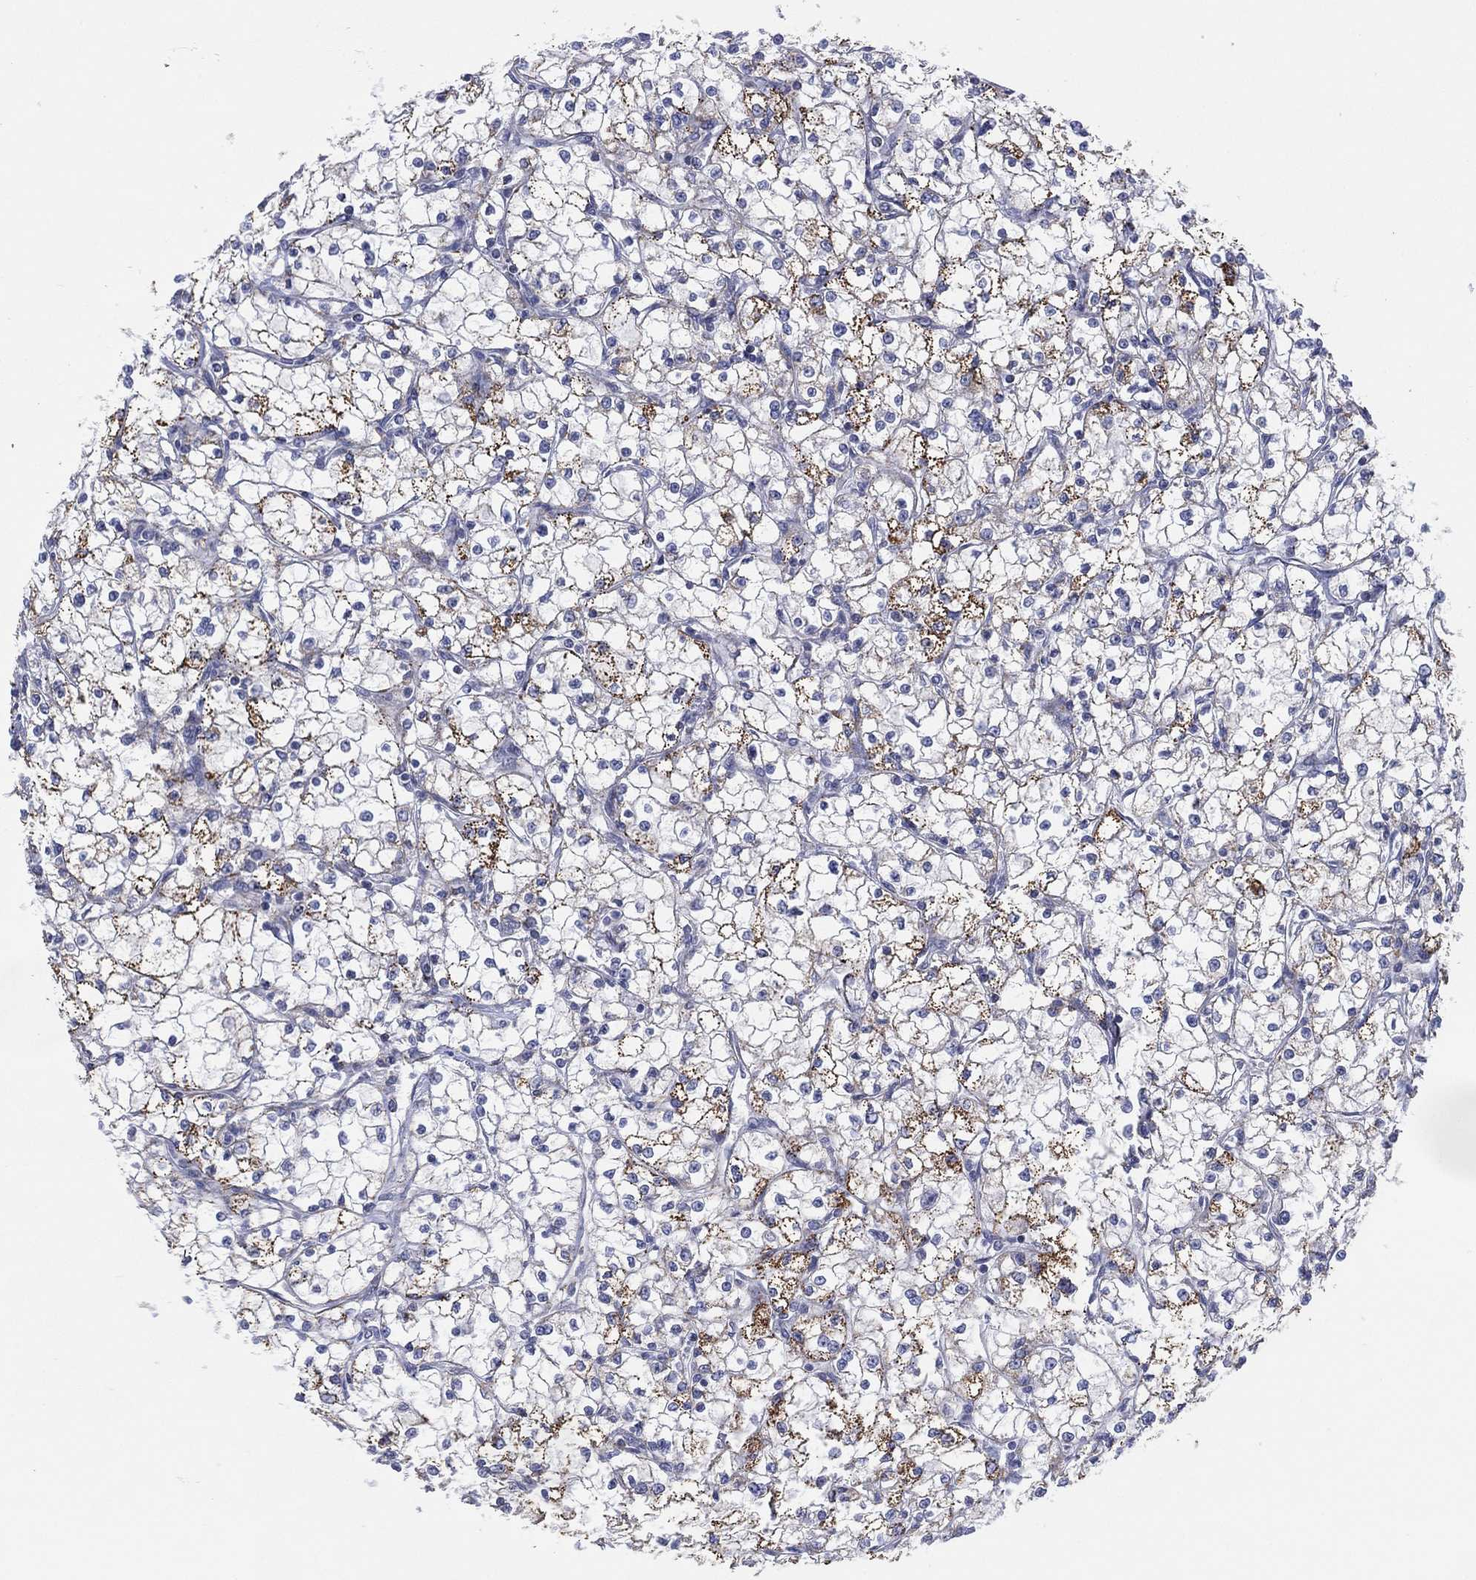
{"staining": {"intensity": "moderate", "quantity": "<25%", "location": "cytoplasmic/membranous"}, "tissue": "renal cancer", "cell_type": "Tumor cells", "image_type": "cancer", "snomed": [{"axis": "morphology", "description": "Adenocarcinoma, NOS"}, {"axis": "topography", "description": "Kidney"}], "caption": "Tumor cells display low levels of moderate cytoplasmic/membranous expression in approximately <25% of cells in human renal cancer.", "gene": "INA", "patient": {"sex": "male", "age": 67}}